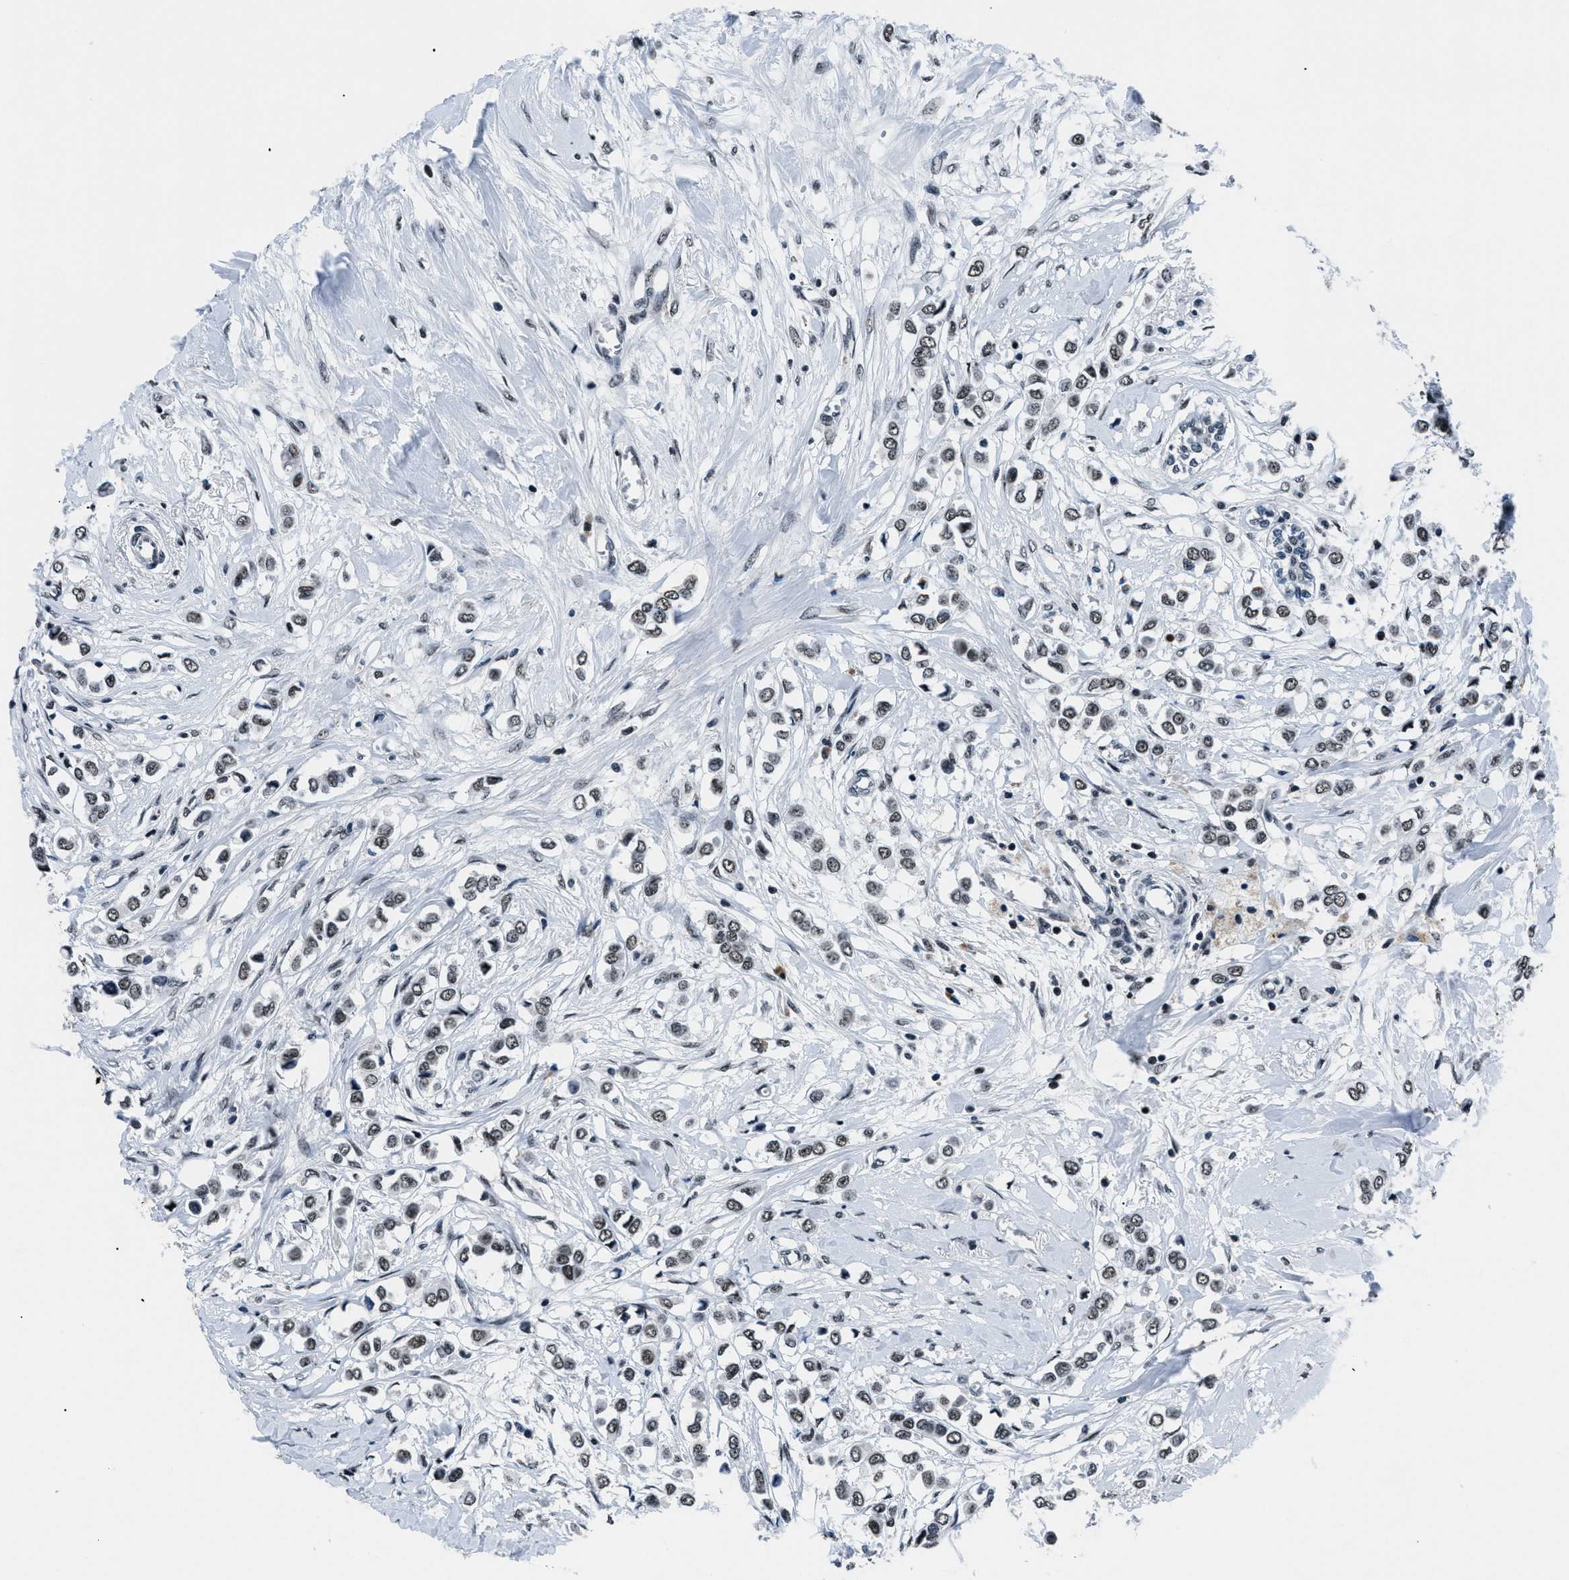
{"staining": {"intensity": "strong", "quantity": ">75%", "location": "nuclear"}, "tissue": "breast cancer", "cell_type": "Tumor cells", "image_type": "cancer", "snomed": [{"axis": "morphology", "description": "Lobular carcinoma"}, {"axis": "topography", "description": "Breast"}], "caption": "Human breast cancer stained with a brown dye demonstrates strong nuclear positive positivity in approximately >75% of tumor cells.", "gene": "SMARCB1", "patient": {"sex": "female", "age": 51}}